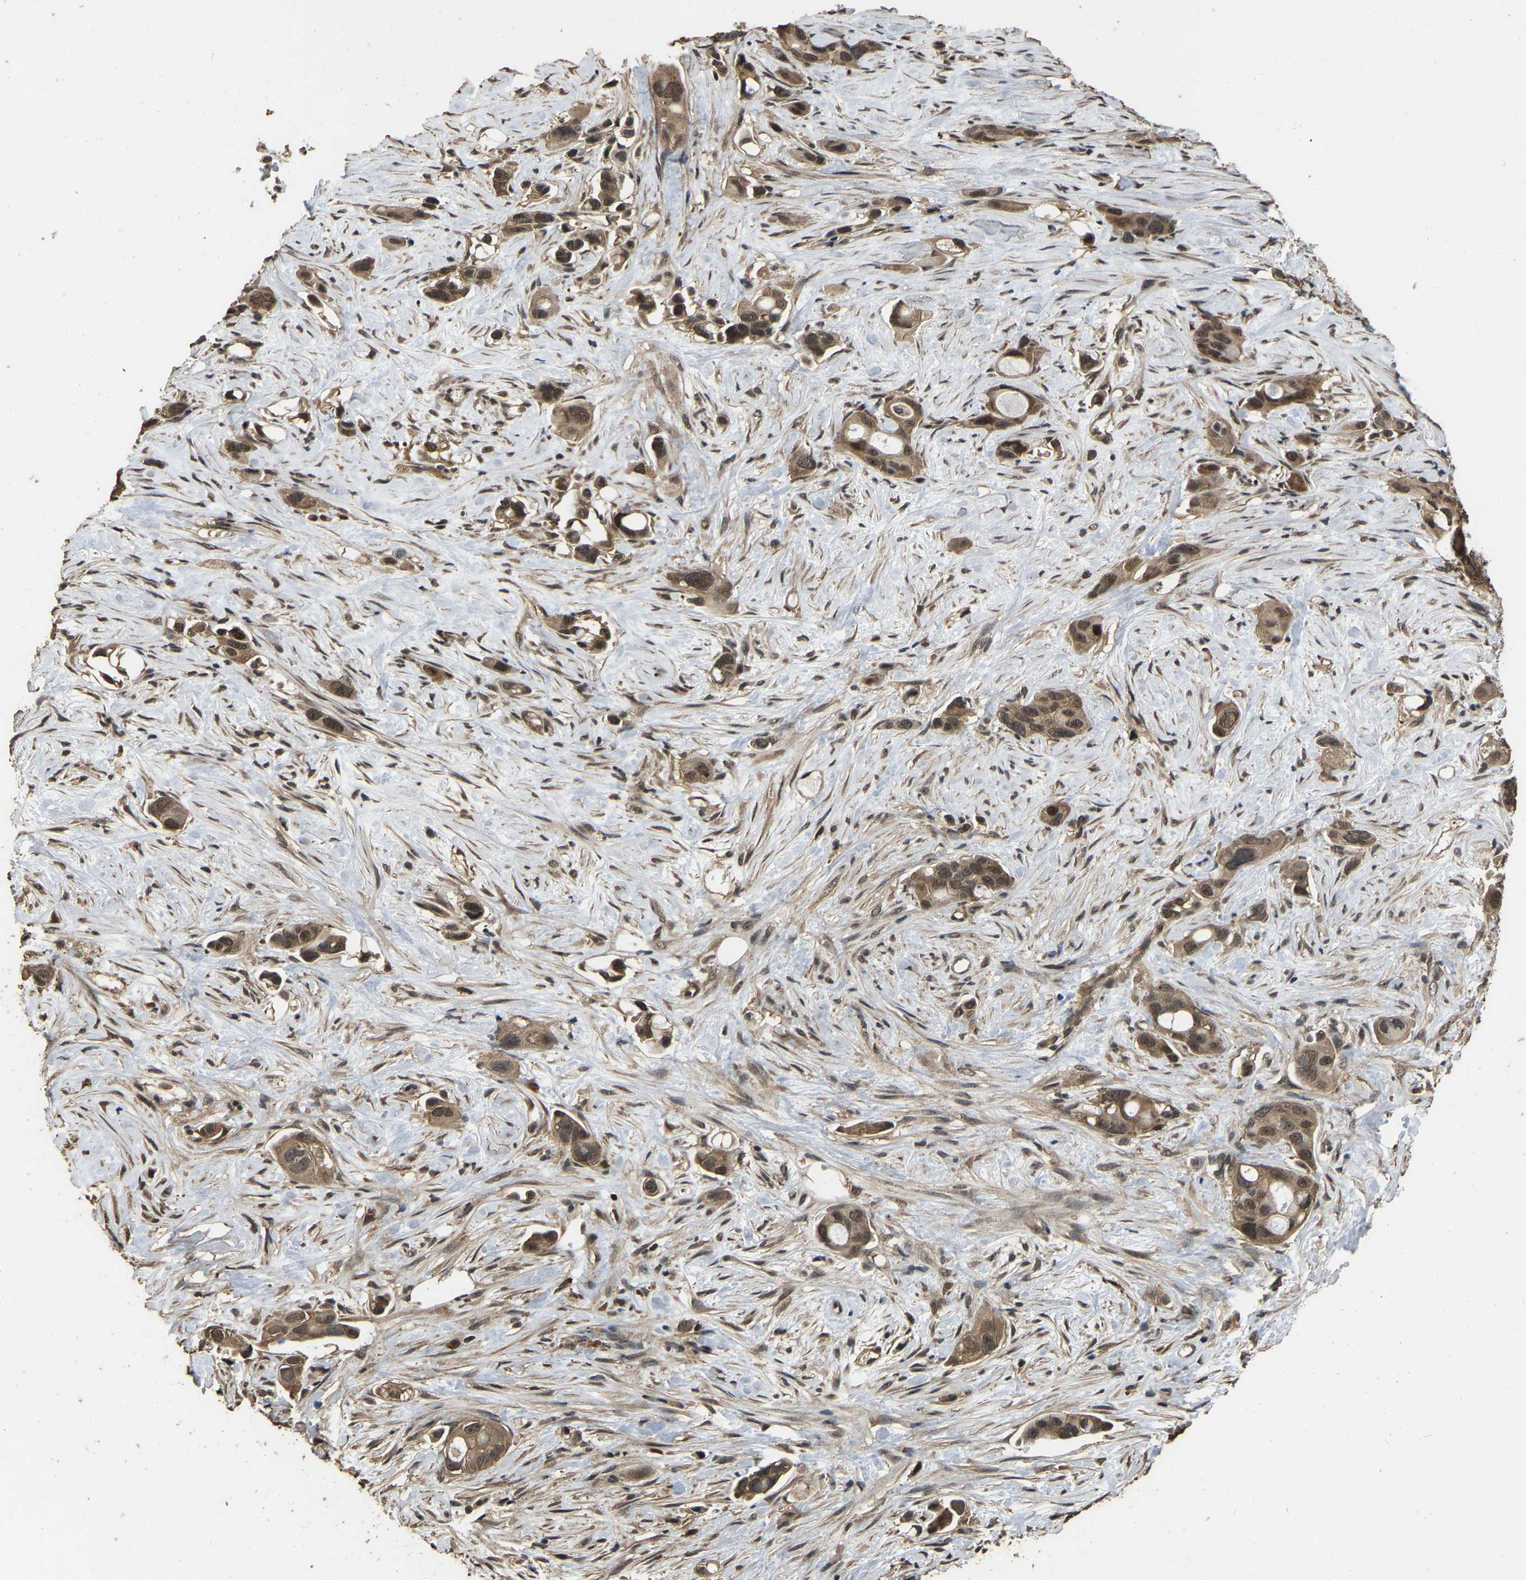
{"staining": {"intensity": "moderate", "quantity": ">75%", "location": "cytoplasmic/membranous,nuclear"}, "tissue": "pancreatic cancer", "cell_type": "Tumor cells", "image_type": "cancer", "snomed": [{"axis": "morphology", "description": "Adenocarcinoma, NOS"}, {"axis": "topography", "description": "Pancreas"}], "caption": "IHC (DAB) staining of human adenocarcinoma (pancreatic) shows moderate cytoplasmic/membranous and nuclear protein expression in approximately >75% of tumor cells.", "gene": "ARHGAP23", "patient": {"sex": "male", "age": 53}}